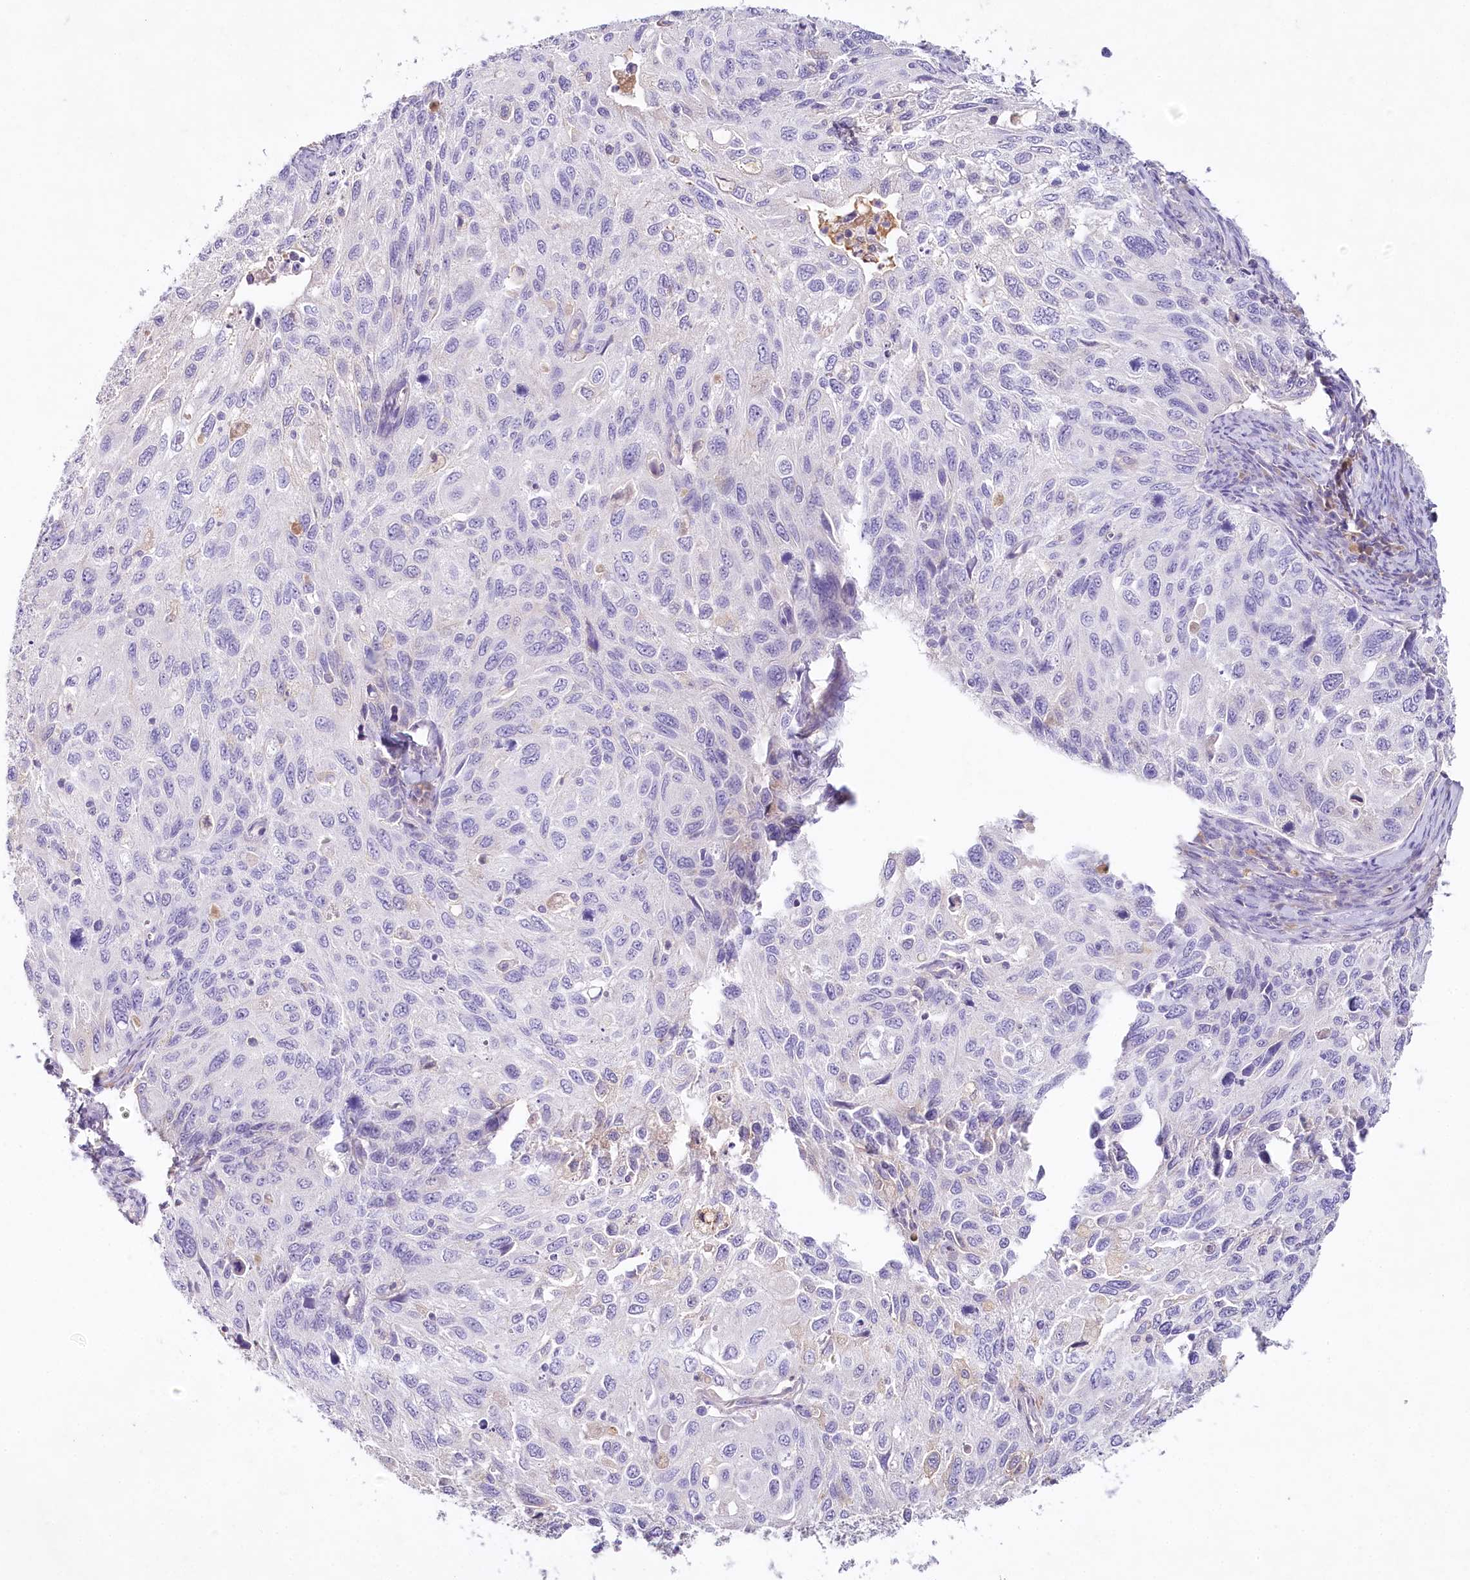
{"staining": {"intensity": "negative", "quantity": "none", "location": "none"}, "tissue": "cervical cancer", "cell_type": "Tumor cells", "image_type": "cancer", "snomed": [{"axis": "morphology", "description": "Squamous cell carcinoma, NOS"}, {"axis": "topography", "description": "Cervix"}], "caption": "Immunohistochemistry photomicrograph of human cervical squamous cell carcinoma stained for a protein (brown), which demonstrates no staining in tumor cells. (DAB (3,3'-diaminobenzidine) IHC visualized using brightfield microscopy, high magnification).", "gene": "HPD", "patient": {"sex": "female", "age": 70}}